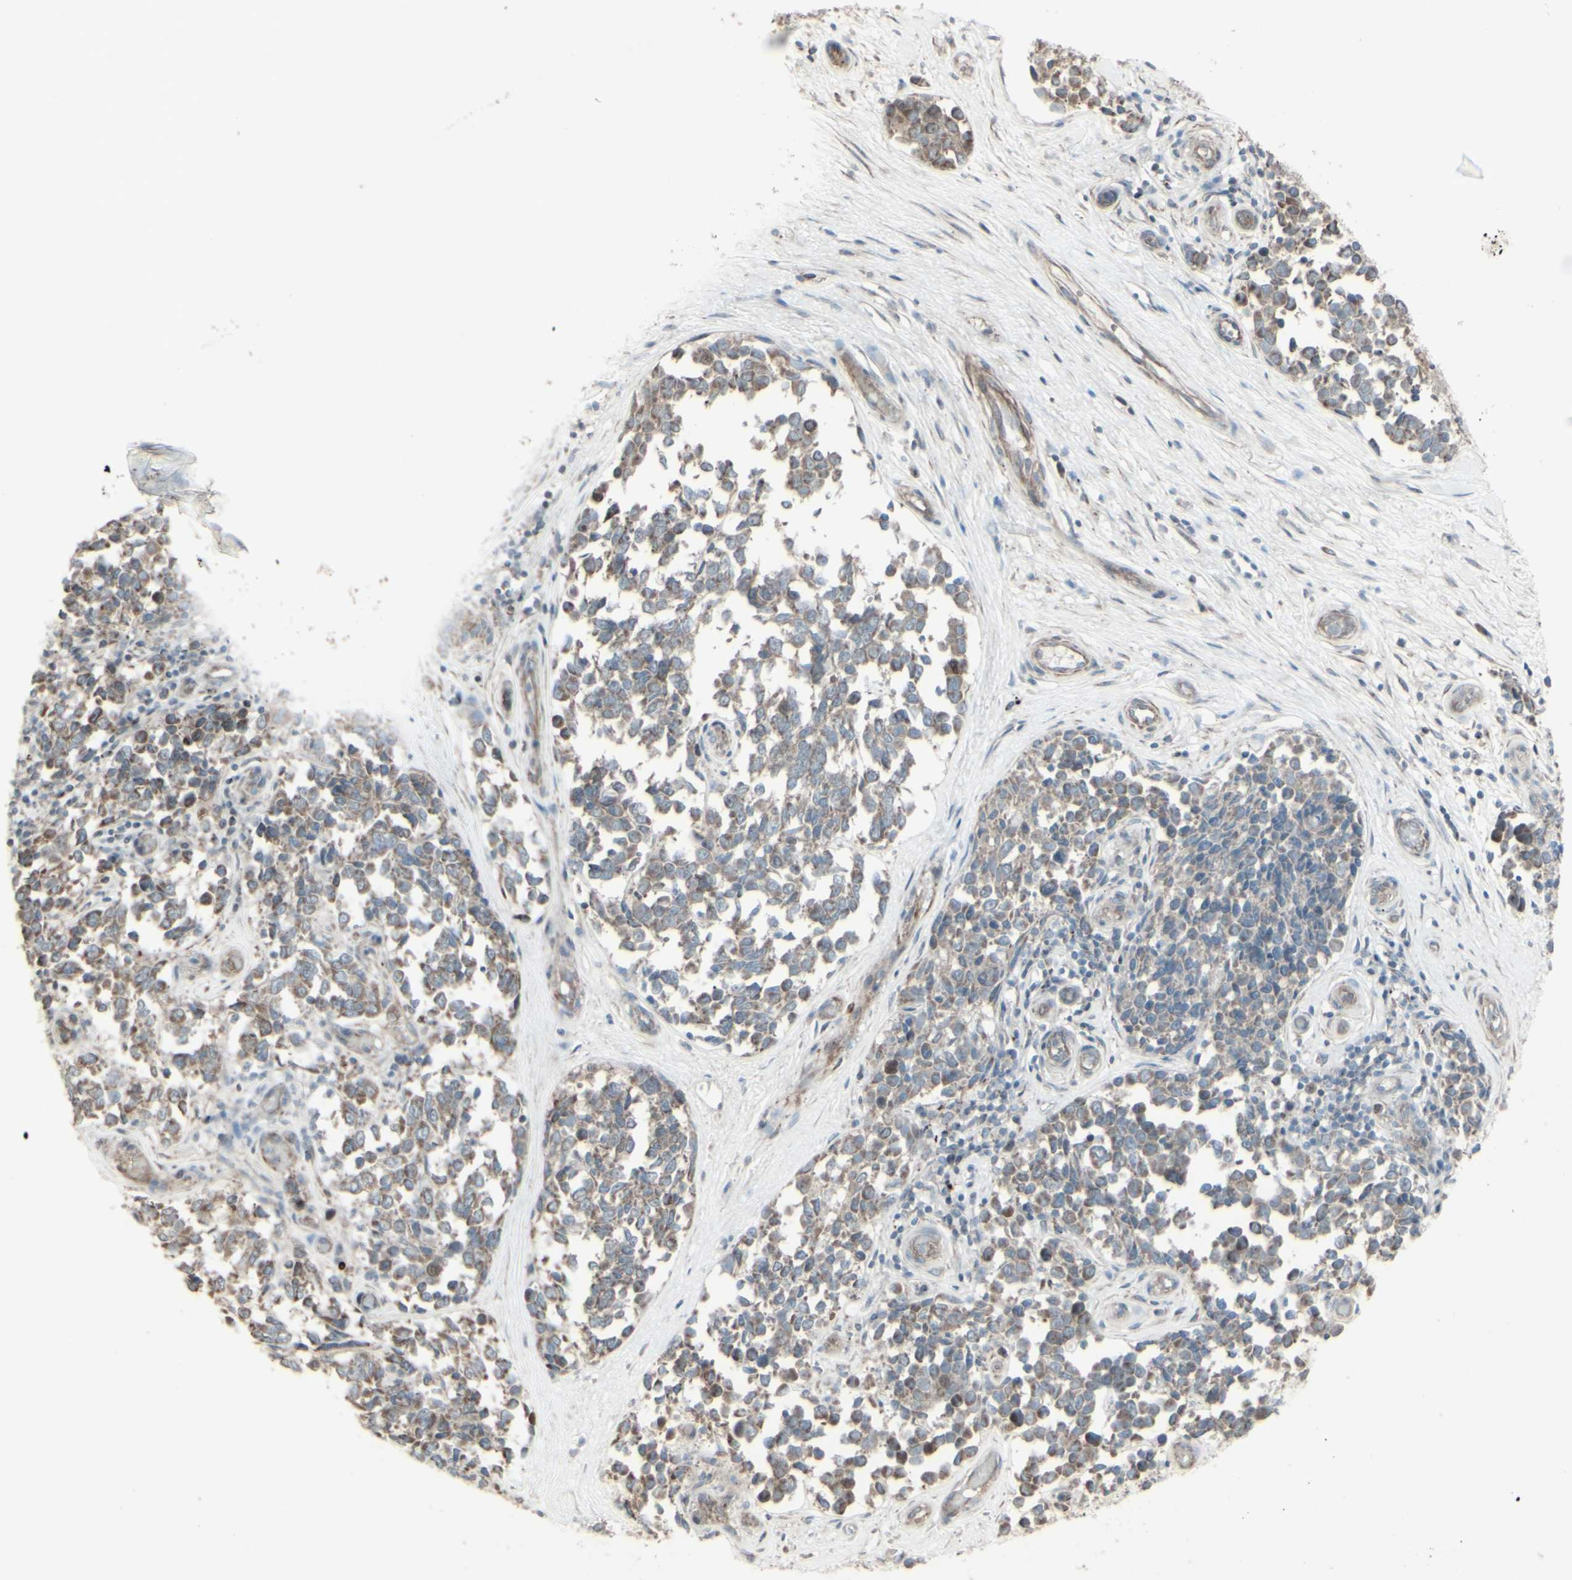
{"staining": {"intensity": "weak", "quantity": ">75%", "location": "cytoplasmic/membranous"}, "tissue": "melanoma", "cell_type": "Tumor cells", "image_type": "cancer", "snomed": [{"axis": "morphology", "description": "Malignant melanoma, NOS"}, {"axis": "topography", "description": "Skin"}], "caption": "The photomicrograph shows a brown stain indicating the presence of a protein in the cytoplasmic/membranous of tumor cells in melanoma.", "gene": "GMNN", "patient": {"sex": "female", "age": 64}}